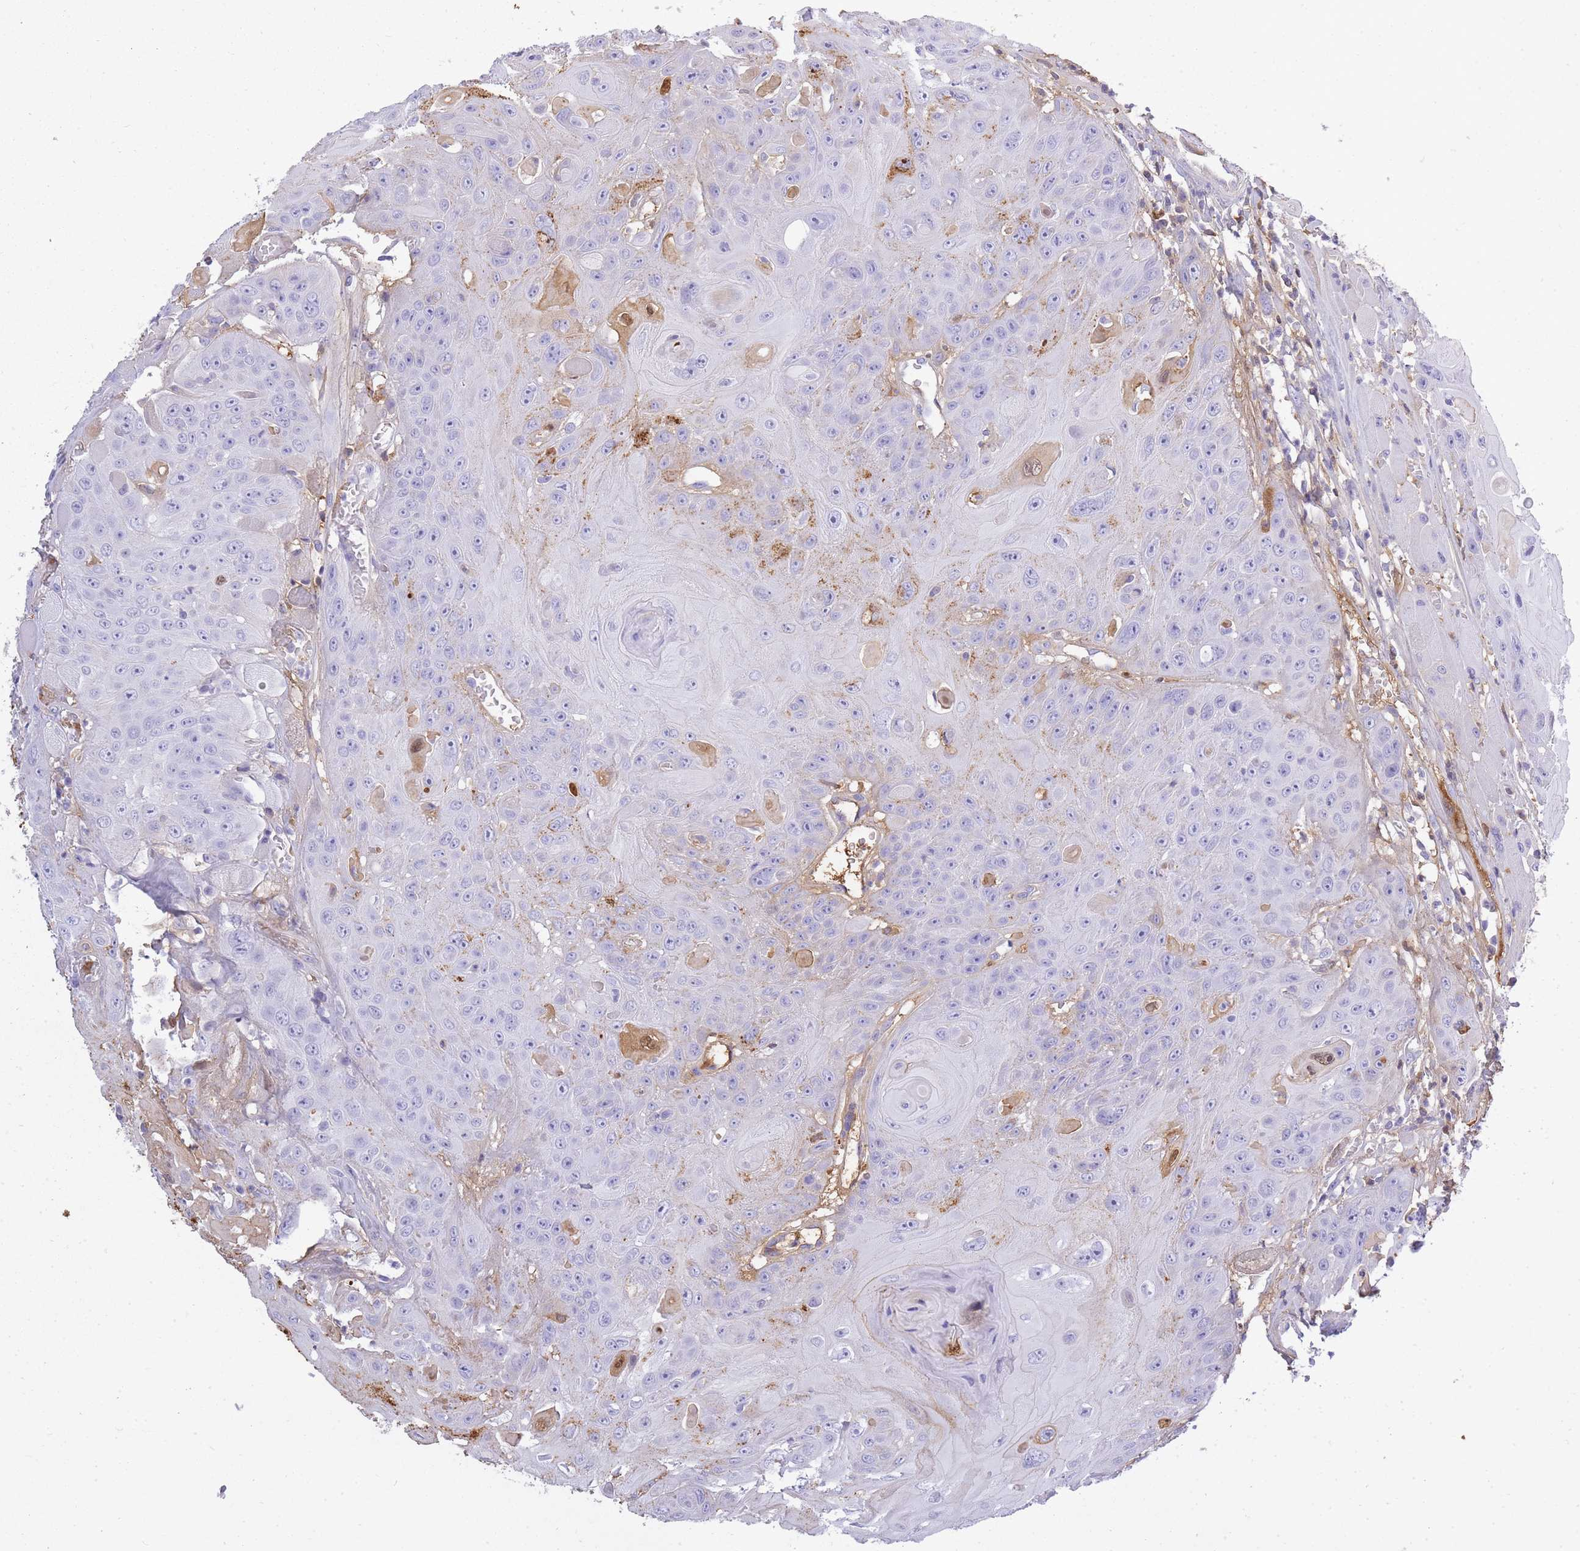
{"staining": {"intensity": "moderate", "quantity": "<25%", "location": "cytoplasmic/membranous"}, "tissue": "head and neck cancer", "cell_type": "Tumor cells", "image_type": "cancer", "snomed": [{"axis": "morphology", "description": "Squamous cell carcinoma, NOS"}, {"axis": "topography", "description": "Head-Neck"}], "caption": "A micrograph of human squamous cell carcinoma (head and neck) stained for a protein reveals moderate cytoplasmic/membranous brown staining in tumor cells.", "gene": "IGKV1D-42", "patient": {"sex": "female", "age": 59}}